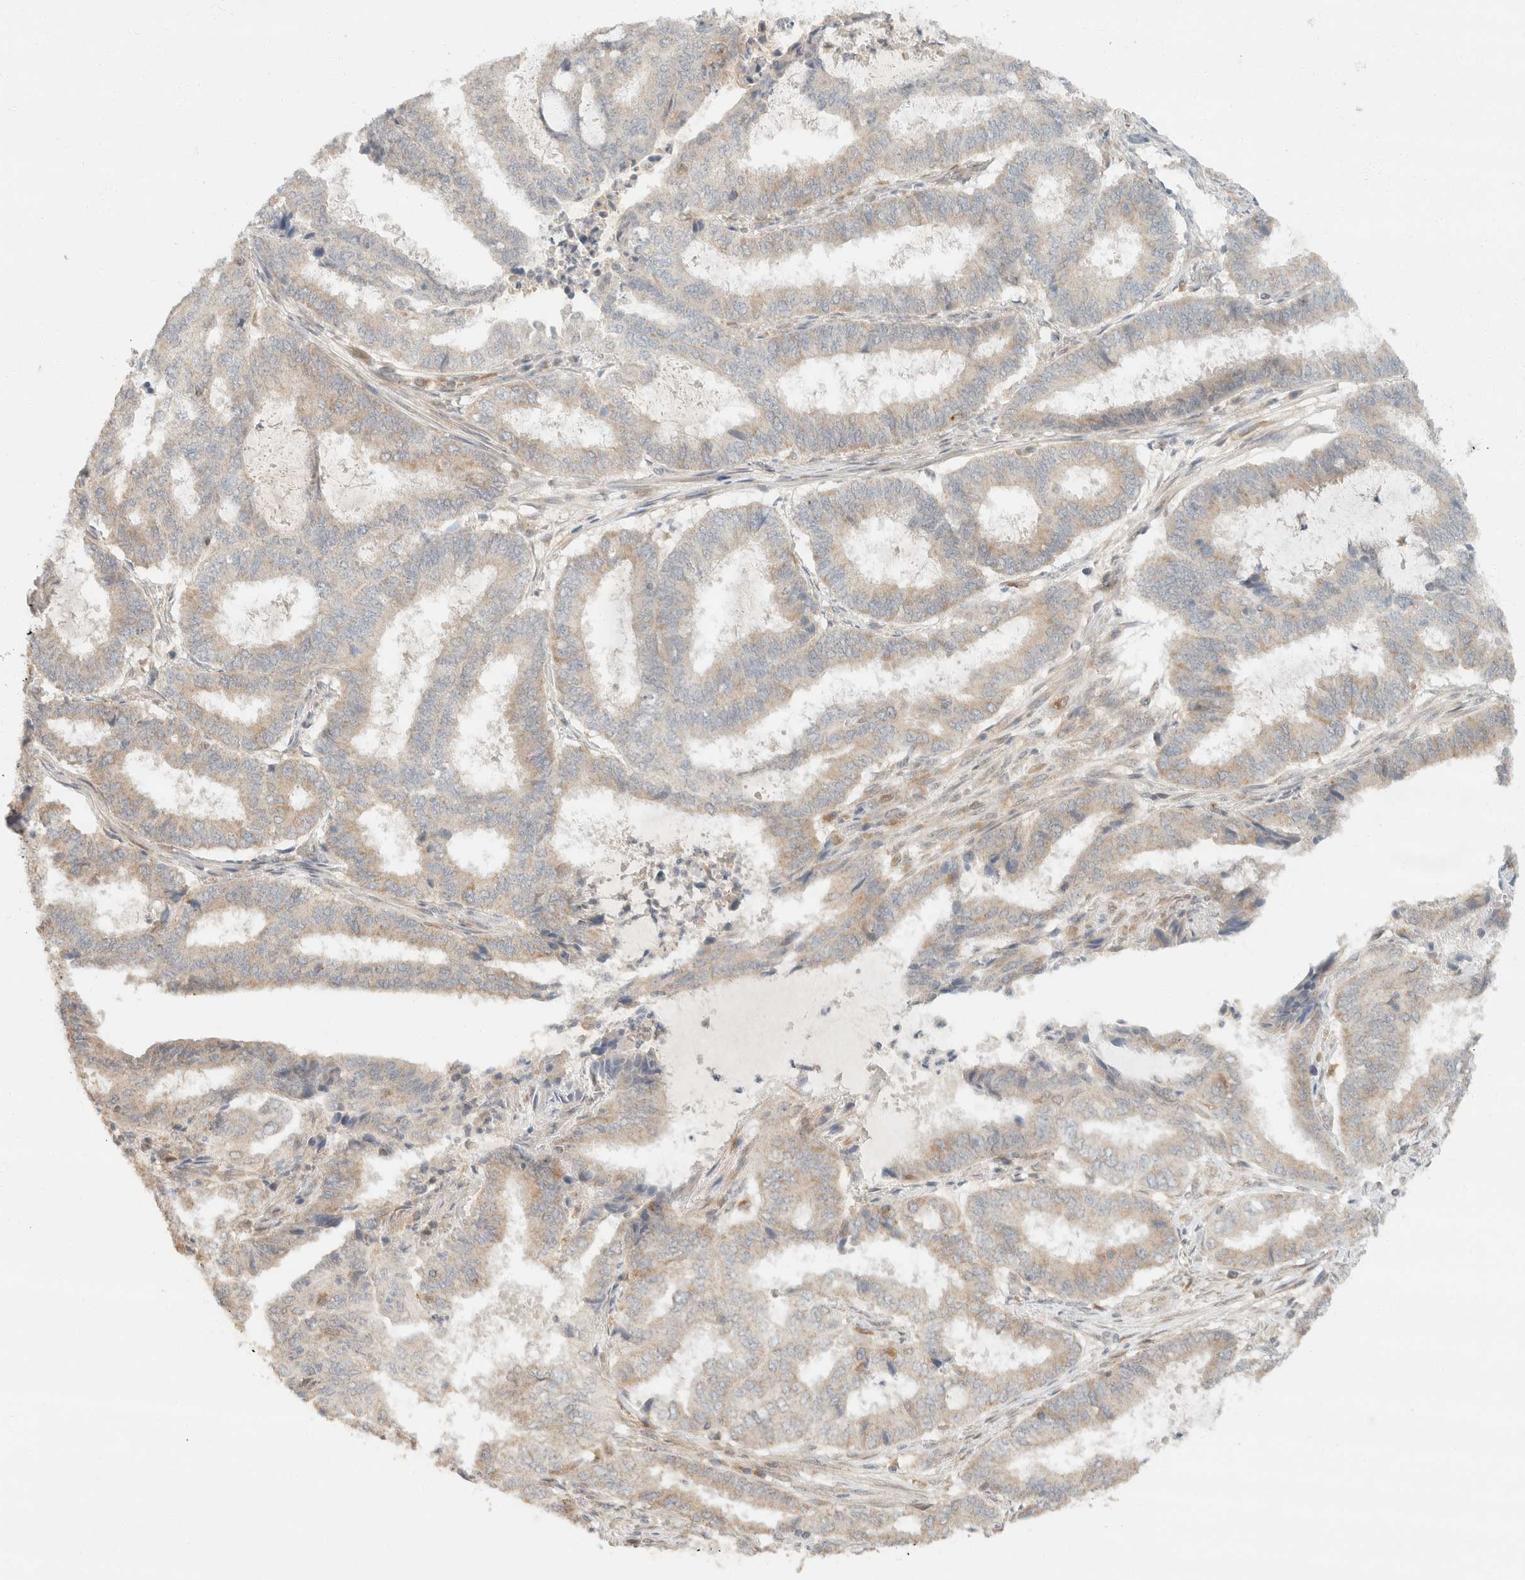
{"staining": {"intensity": "weak", "quantity": "<25%", "location": "cytoplasmic/membranous"}, "tissue": "endometrial cancer", "cell_type": "Tumor cells", "image_type": "cancer", "snomed": [{"axis": "morphology", "description": "Adenocarcinoma, NOS"}, {"axis": "topography", "description": "Endometrium"}], "caption": "Tumor cells show no significant positivity in endometrial adenocarcinoma.", "gene": "TACC1", "patient": {"sex": "female", "age": 51}}